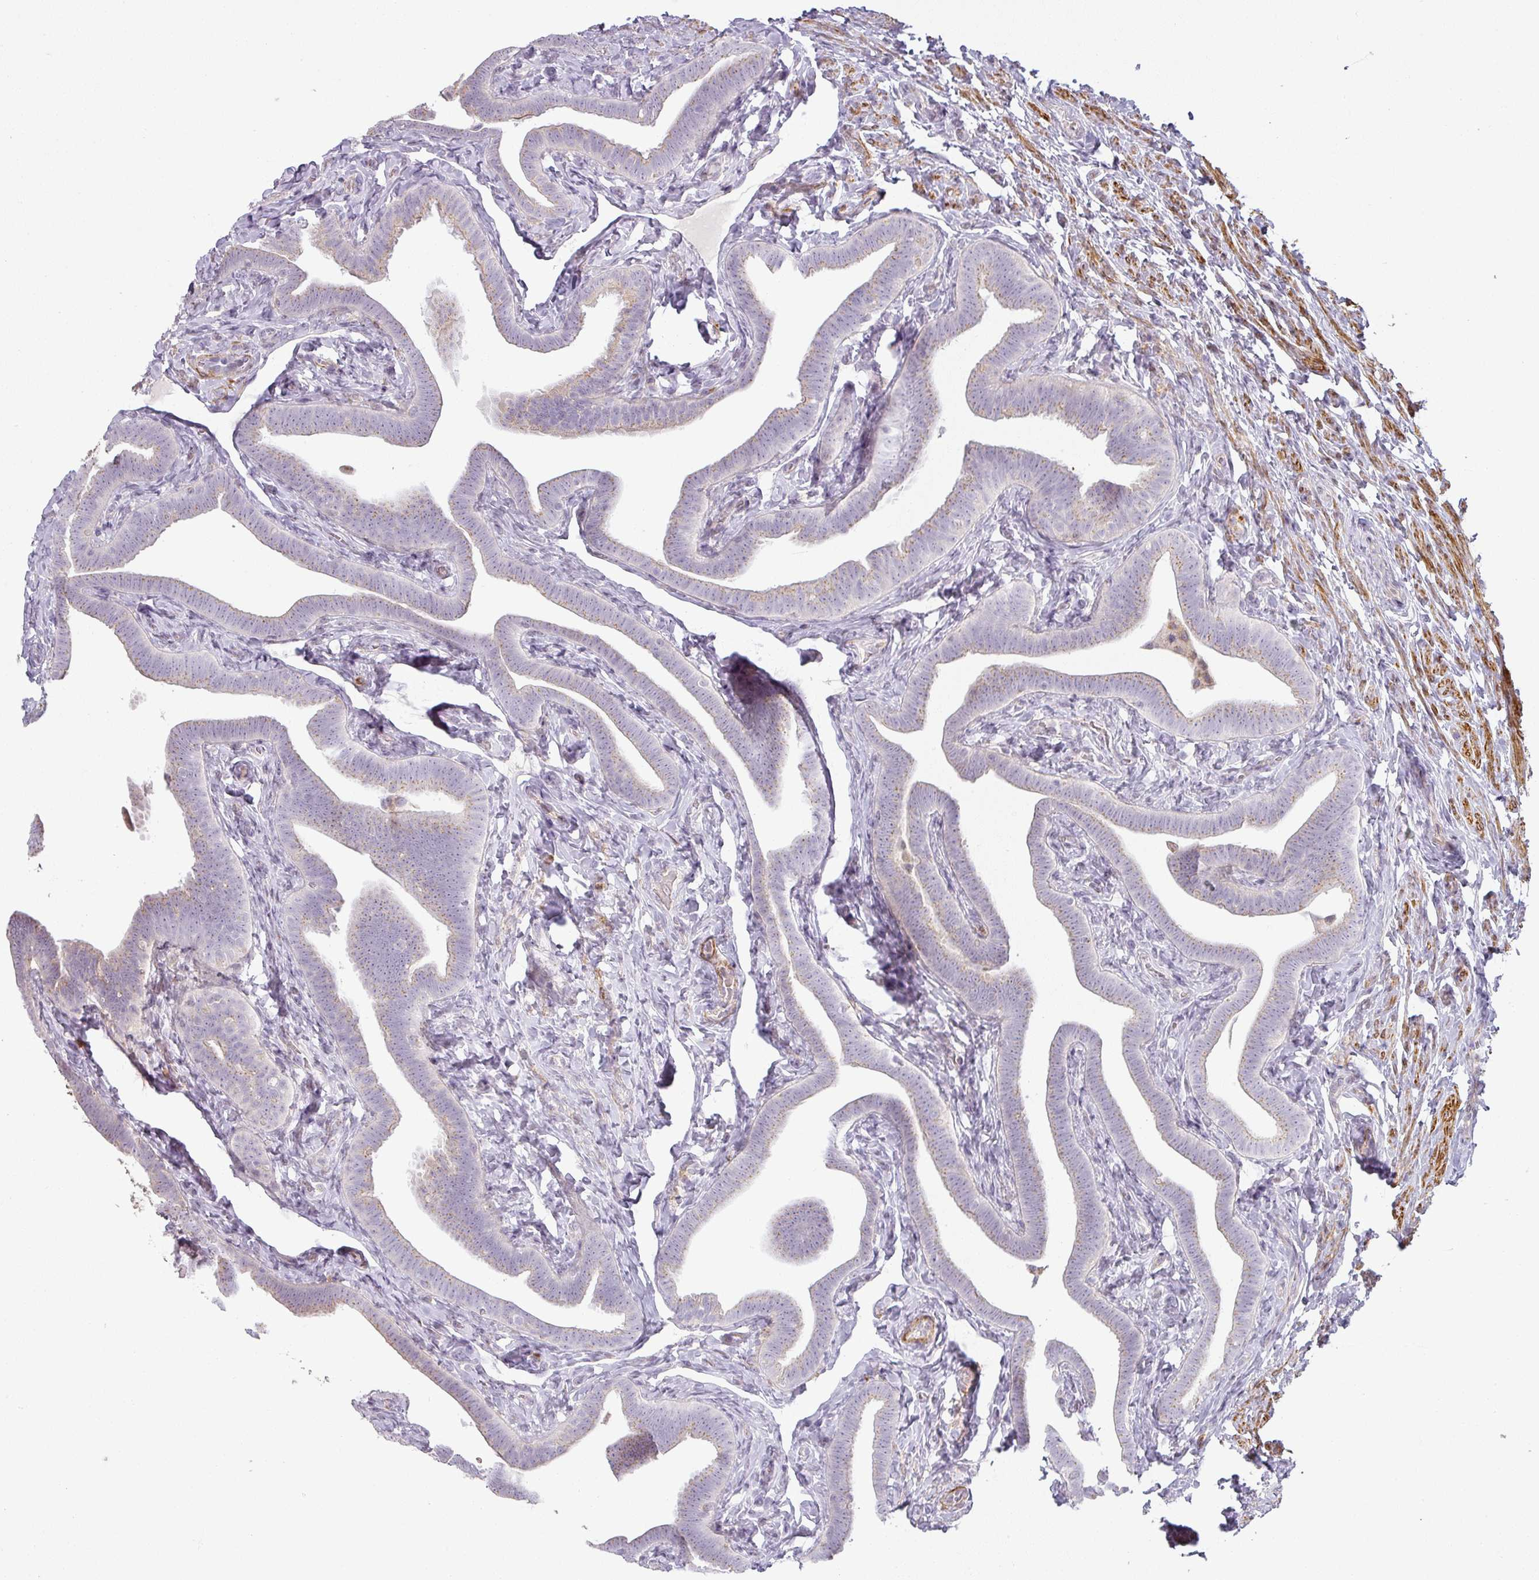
{"staining": {"intensity": "weak", "quantity": "<25%", "location": "cytoplasmic/membranous"}, "tissue": "fallopian tube", "cell_type": "Glandular cells", "image_type": "normal", "snomed": [{"axis": "morphology", "description": "Normal tissue, NOS"}, {"axis": "topography", "description": "Fallopian tube"}], "caption": "Immunohistochemical staining of unremarkable human fallopian tube shows no significant positivity in glandular cells.", "gene": "CCDC144A", "patient": {"sex": "female", "age": 69}}